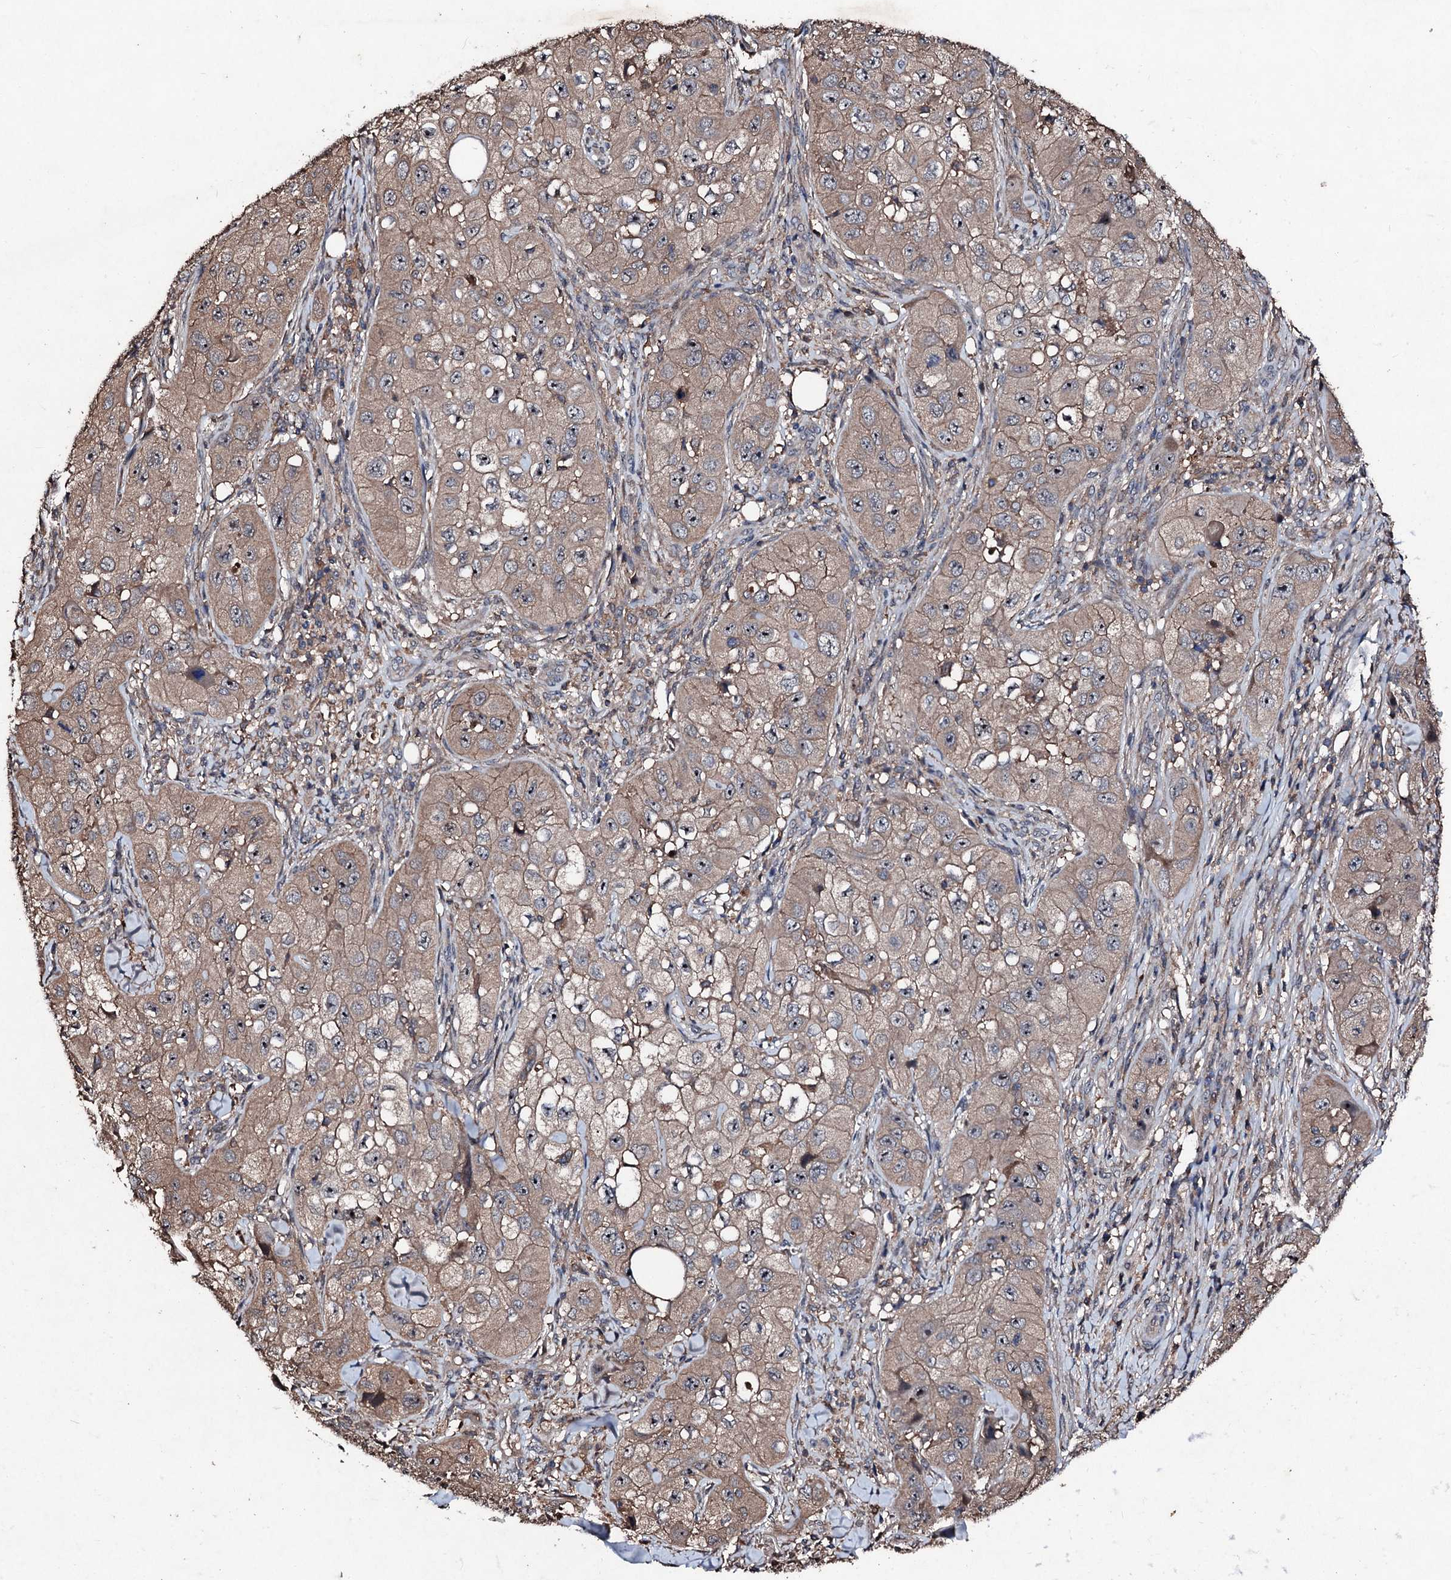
{"staining": {"intensity": "weak", "quantity": ">75%", "location": "cytoplasmic/membranous"}, "tissue": "skin cancer", "cell_type": "Tumor cells", "image_type": "cancer", "snomed": [{"axis": "morphology", "description": "Squamous cell carcinoma, NOS"}, {"axis": "topography", "description": "Skin"}, {"axis": "topography", "description": "Subcutis"}], "caption": "Immunohistochemistry (IHC) (DAB (3,3'-diaminobenzidine)) staining of skin cancer reveals weak cytoplasmic/membranous protein expression in about >75% of tumor cells. (Brightfield microscopy of DAB IHC at high magnification).", "gene": "KERA", "patient": {"sex": "male", "age": 73}}